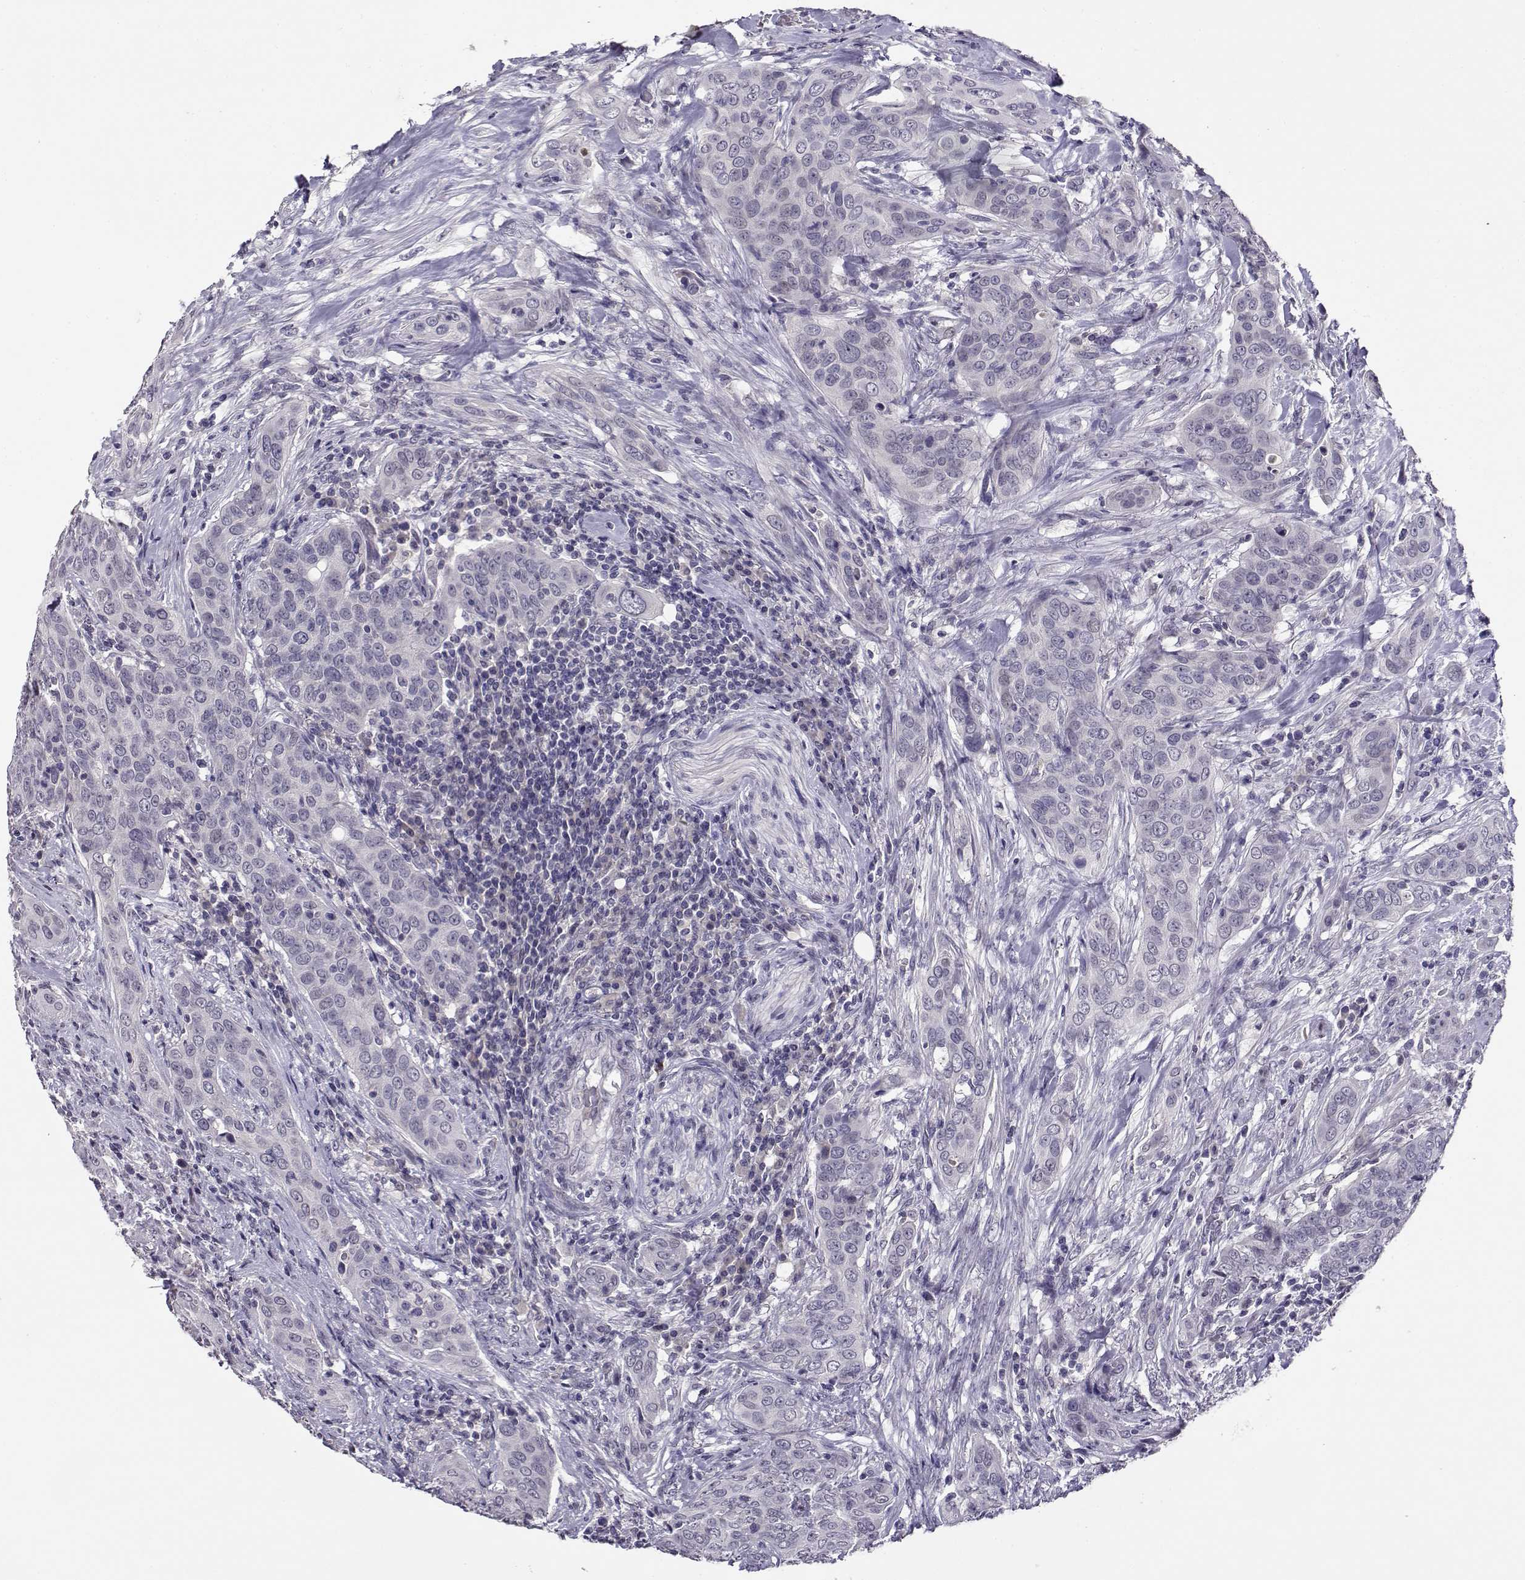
{"staining": {"intensity": "negative", "quantity": "none", "location": "none"}, "tissue": "urothelial cancer", "cell_type": "Tumor cells", "image_type": "cancer", "snomed": [{"axis": "morphology", "description": "Urothelial carcinoma, High grade"}, {"axis": "topography", "description": "Urinary bladder"}], "caption": "Micrograph shows no significant protein positivity in tumor cells of high-grade urothelial carcinoma. The staining was performed using DAB (3,3'-diaminobenzidine) to visualize the protein expression in brown, while the nuclei were stained in blue with hematoxylin (Magnification: 20x).", "gene": "RHOXF2", "patient": {"sex": "male", "age": 82}}